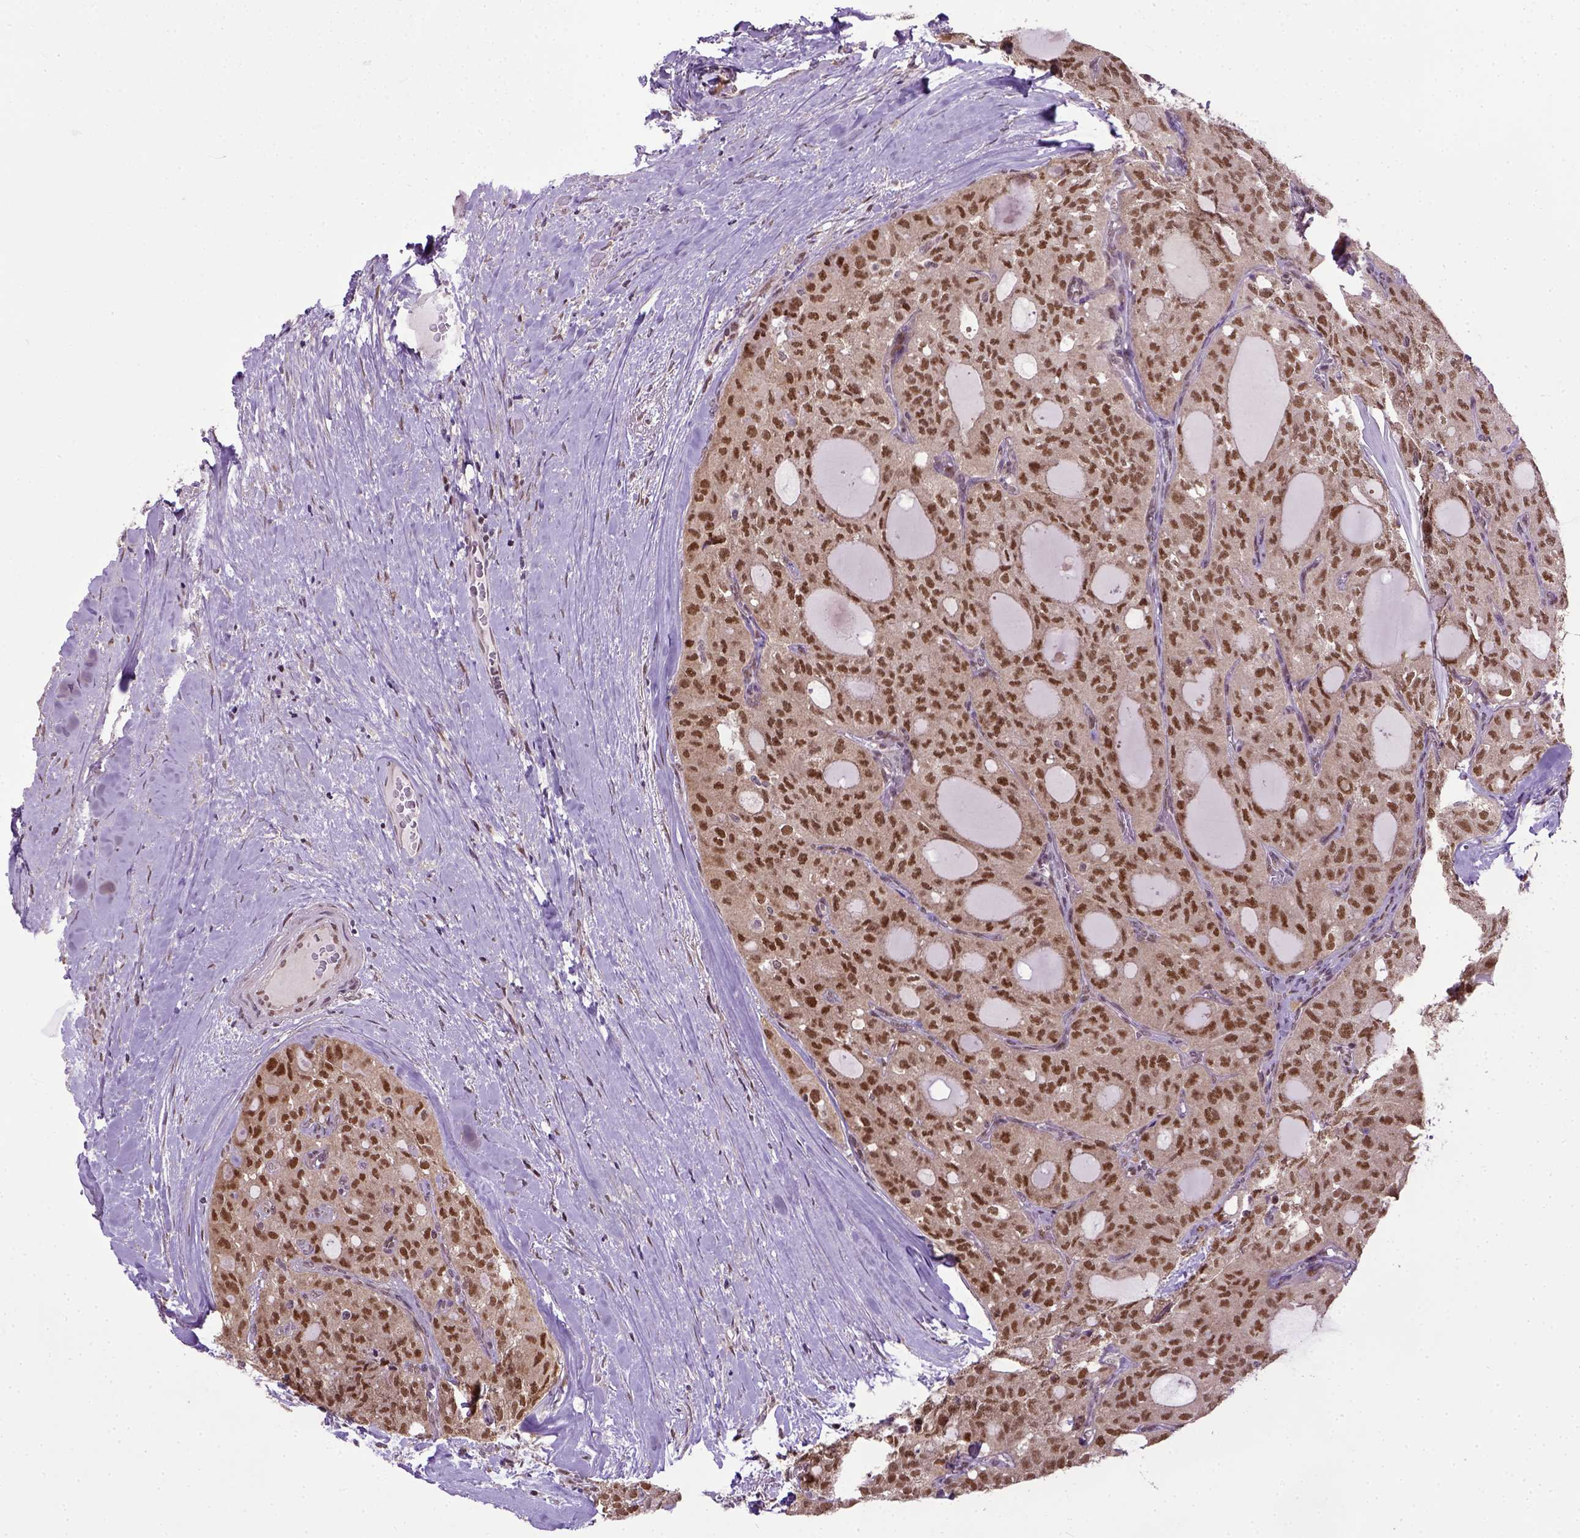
{"staining": {"intensity": "moderate", "quantity": ">75%", "location": "nuclear"}, "tissue": "thyroid cancer", "cell_type": "Tumor cells", "image_type": "cancer", "snomed": [{"axis": "morphology", "description": "Follicular adenoma carcinoma, NOS"}, {"axis": "topography", "description": "Thyroid gland"}], "caption": "Immunohistochemistry photomicrograph of human thyroid follicular adenoma carcinoma stained for a protein (brown), which exhibits medium levels of moderate nuclear staining in about >75% of tumor cells.", "gene": "UBA3", "patient": {"sex": "male", "age": 75}}